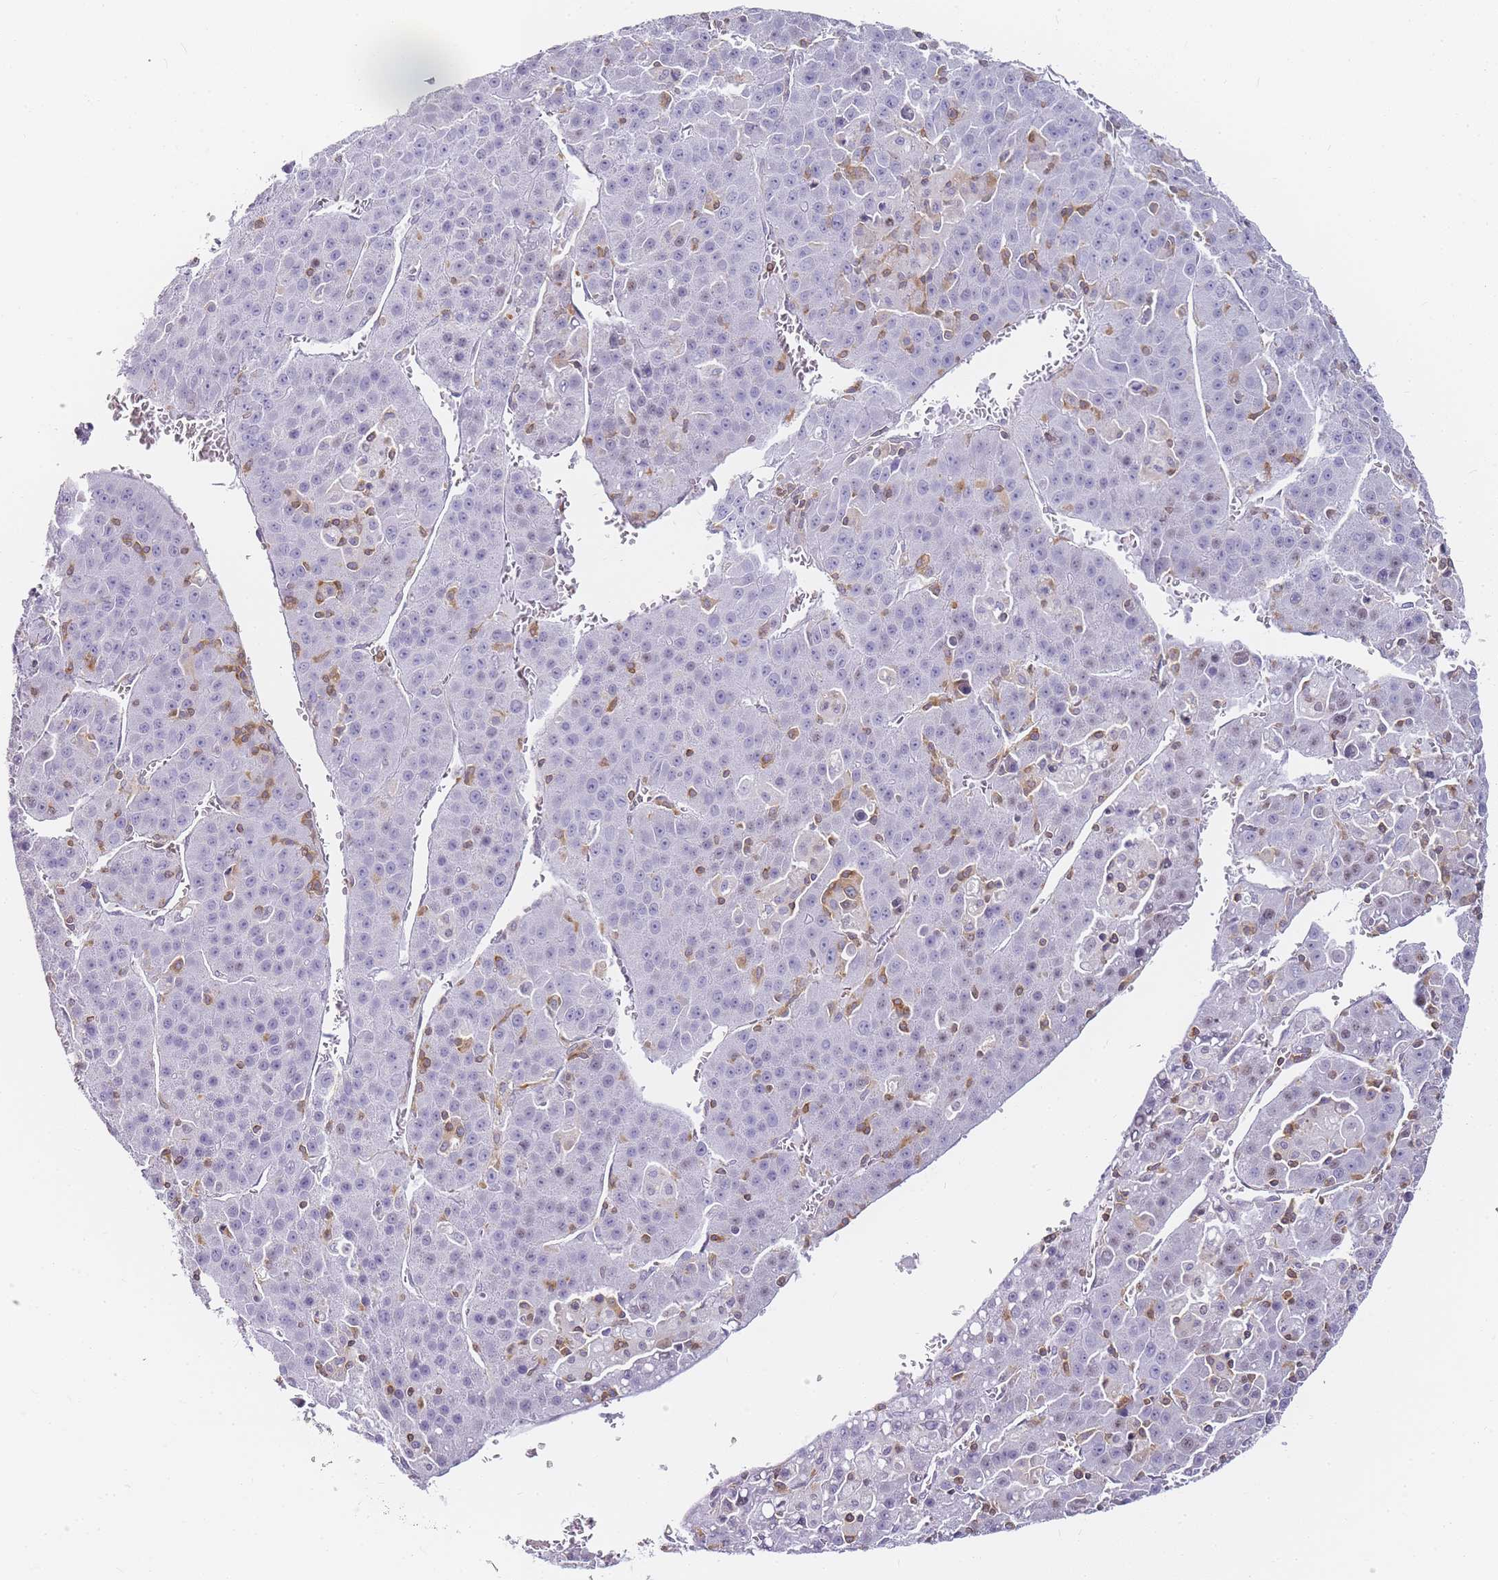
{"staining": {"intensity": "negative", "quantity": "none", "location": "none"}, "tissue": "liver cancer", "cell_type": "Tumor cells", "image_type": "cancer", "snomed": [{"axis": "morphology", "description": "Carcinoma, Hepatocellular, NOS"}, {"axis": "topography", "description": "Liver"}], "caption": "IHC of human liver cancer (hepatocellular carcinoma) demonstrates no staining in tumor cells.", "gene": "JAKMIP1", "patient": {"sex": "female", "age": 53}}